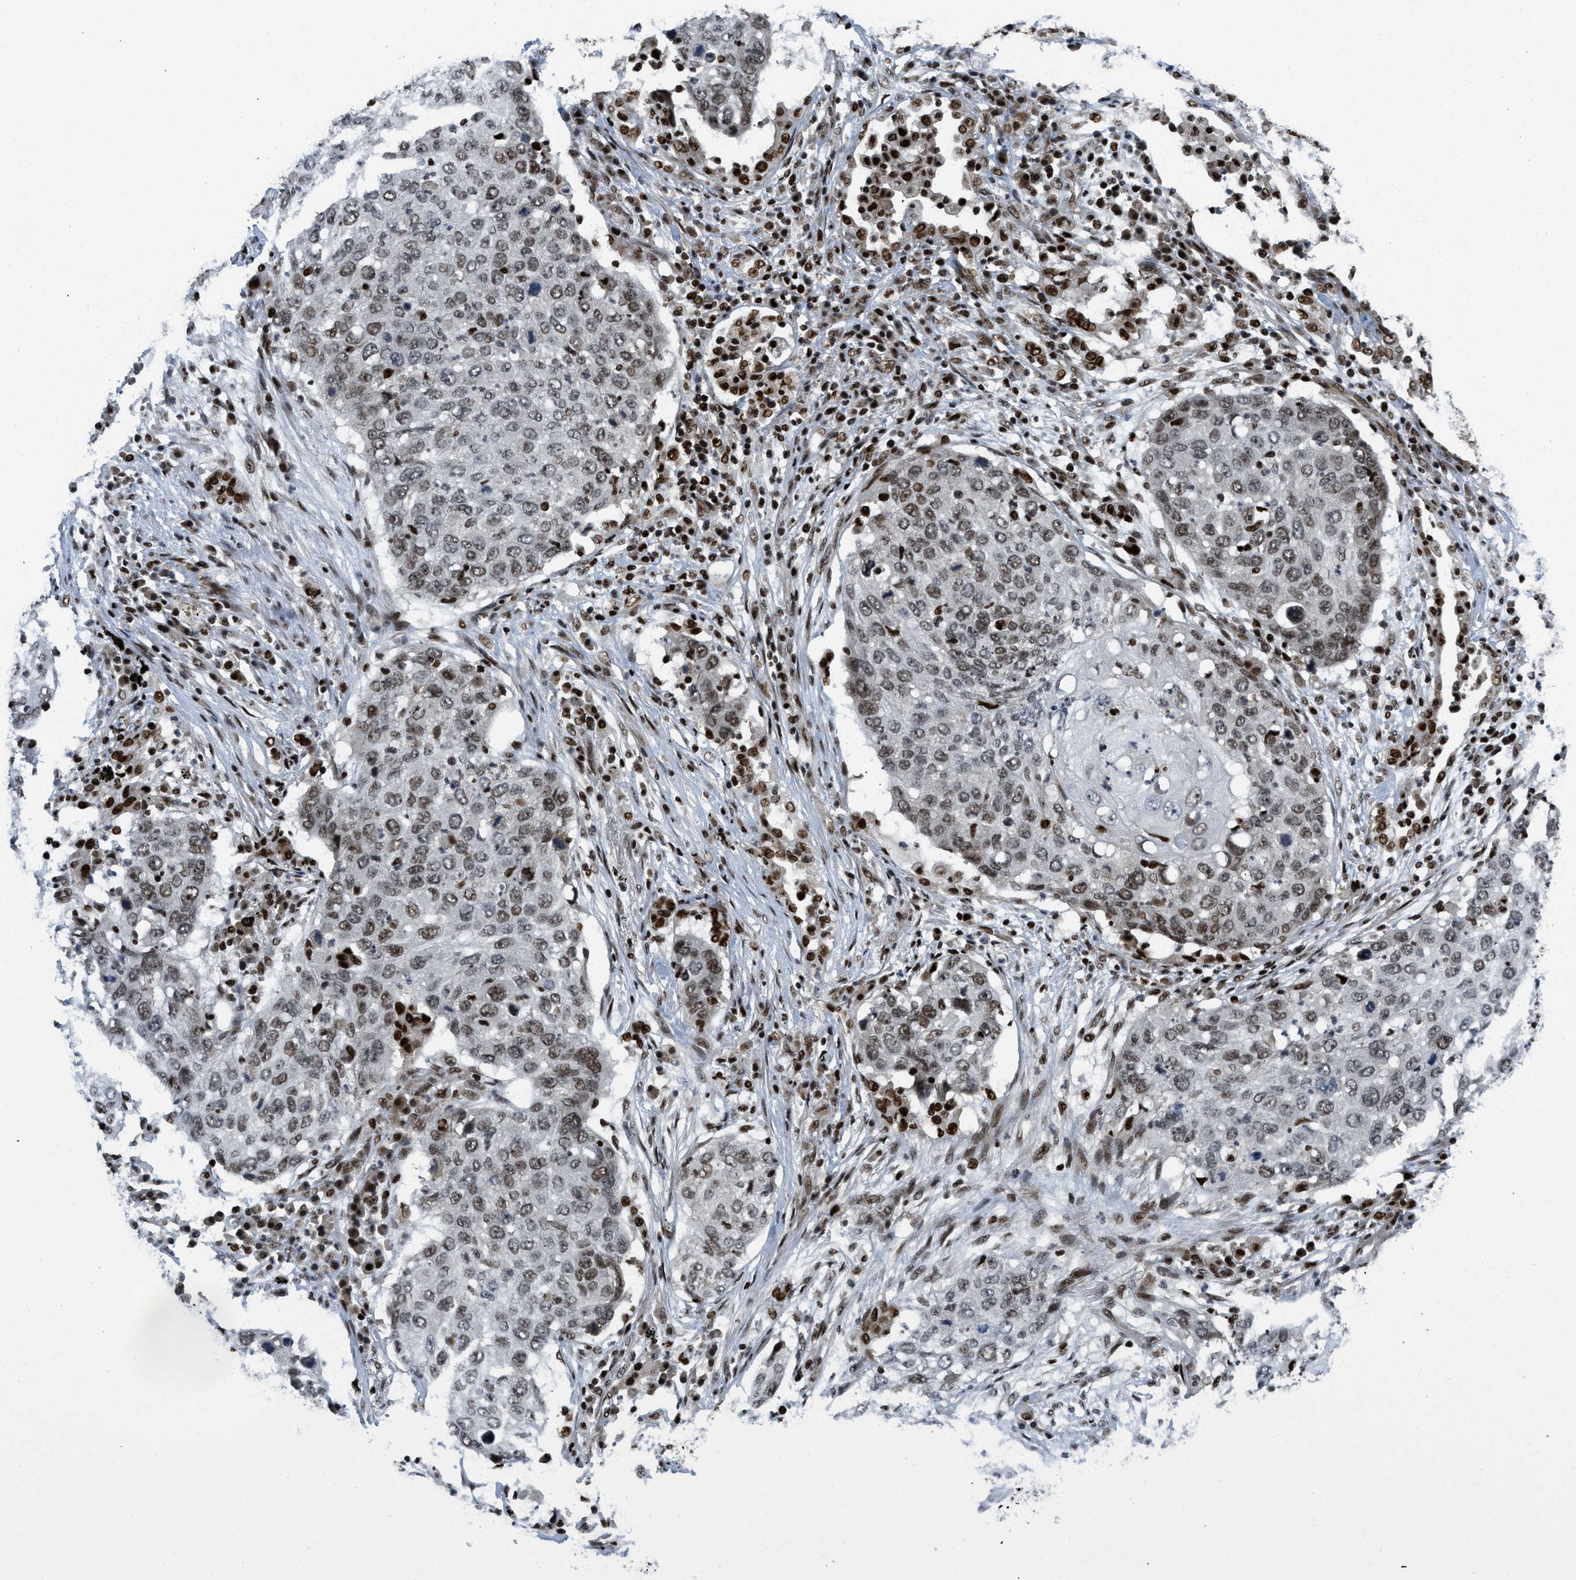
{"staining": {"intensity": "moderate", "quantity": "25%-75%", "location": "nuclear"}, "tissue": "lung cancer", "cell_type": "Tumor cells", "image_type": "cancer", "snomed": [{"axis": "morphology", "description": "Squamous cell carcinoma, NOS"}, {"axis": "topography", "description": "Lung"}], "caption": "Squamous cell carcinoma (lung) was stained to show a protein in brown. There is medium levels of moderate nuclear expression in about 25%-75% of tumor cells.", "gene": "RFX5", "patient": {"sex": "female", "age": 63}}